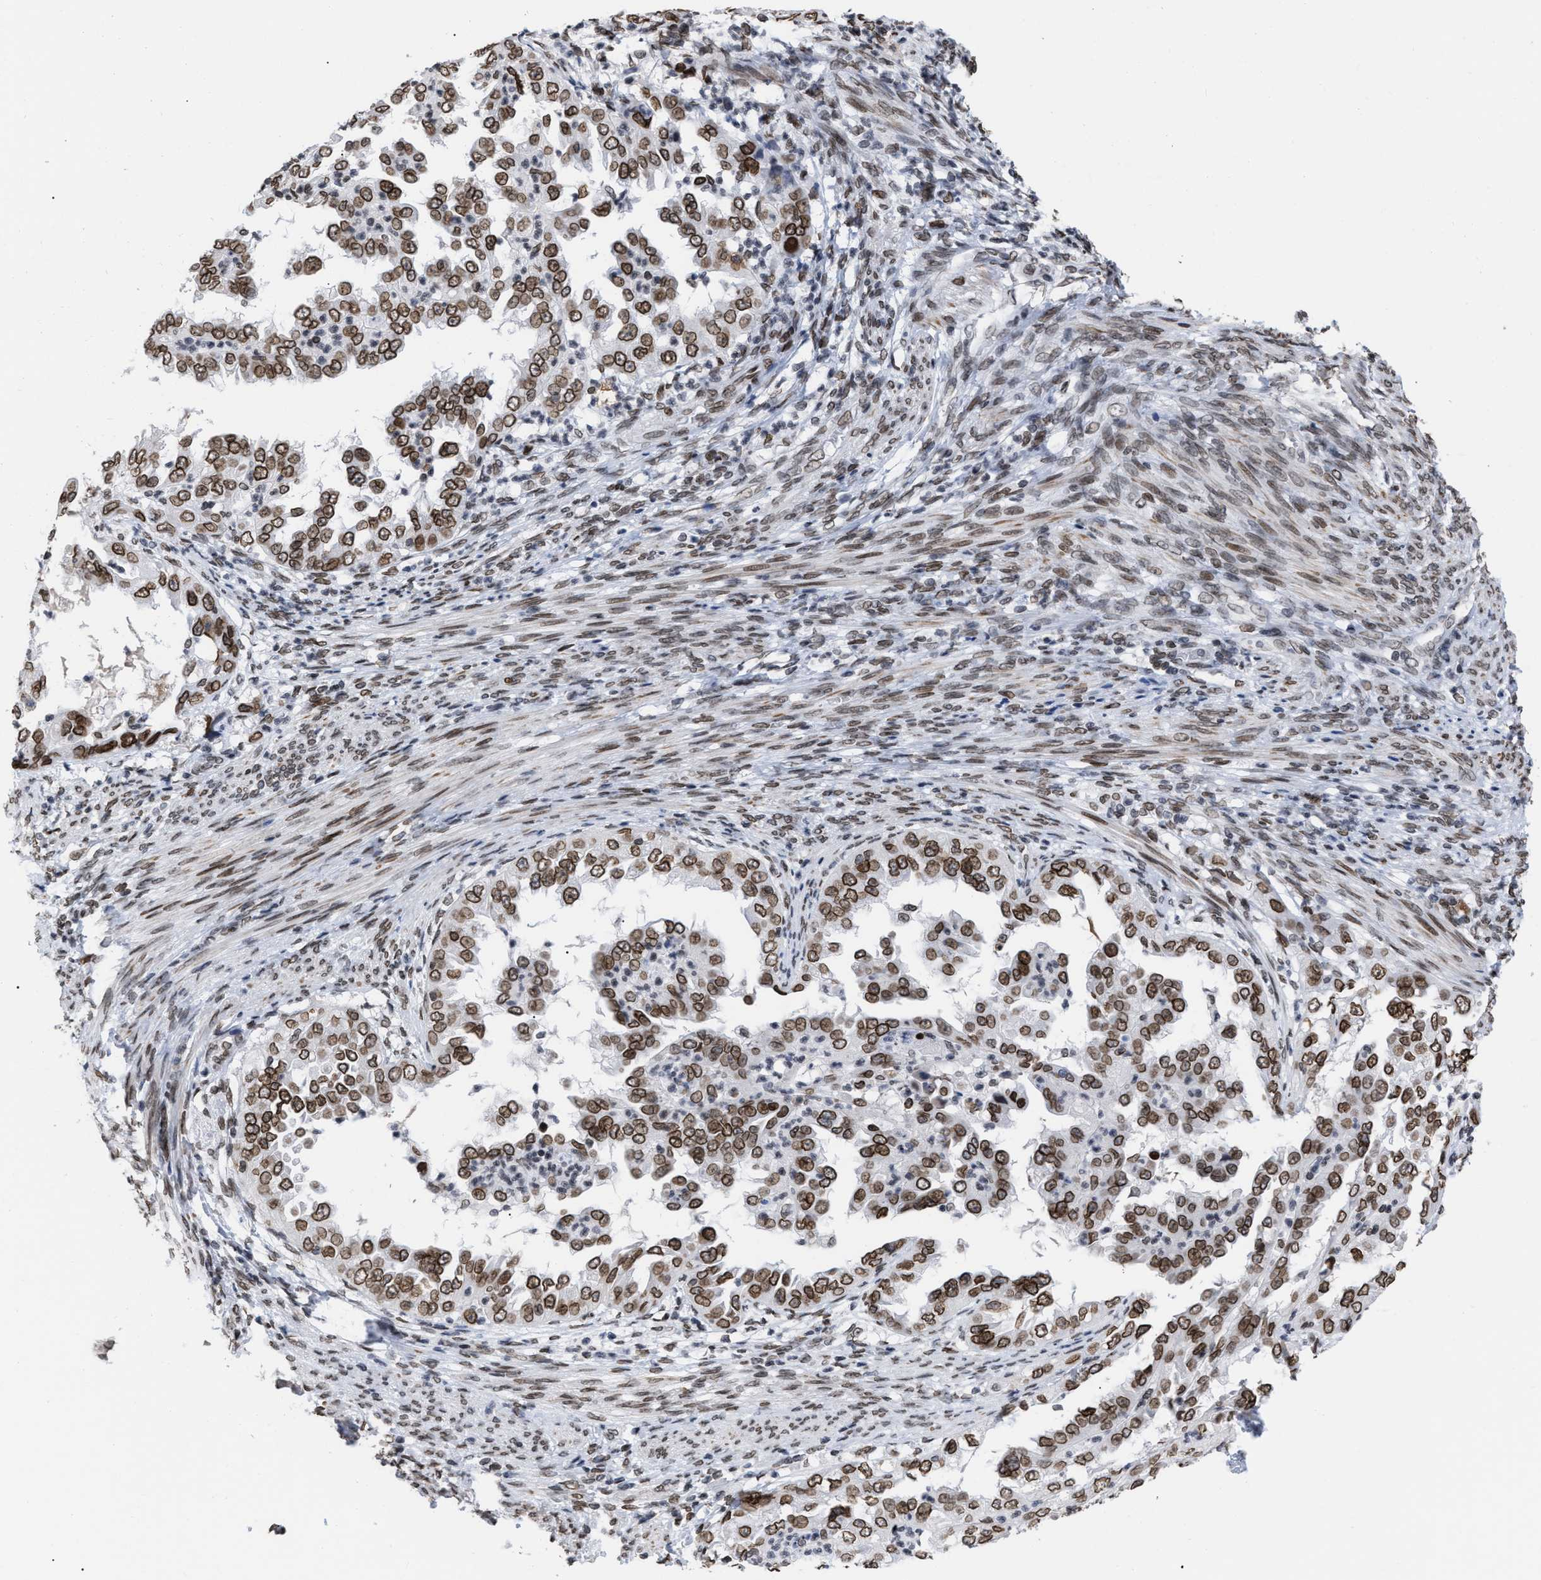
{"staining": {"intensity": "strong", "quantity": ">75%", "location": "cytoplasmic/membranous,nuclear"}, "tissue": "endometrial cancer", "cell_type": "Tumor cells", "image_type": "cancer", "snomed": [{"axis": "morphology", "description": "Adenocarcinoma, NOS"}, {"axis": "topography", "description": "Endometrium"}], "caption": "A histopathology image showing strong cytoplasmic/membranous and nuclear positivity in approximately >75% of tumor cells in endometrial cancer (adenocarcinoma), as visualized by brown immunohistochemical staining.", "gene": "TPR", "patient": {"sex": "female", "age": 85}}